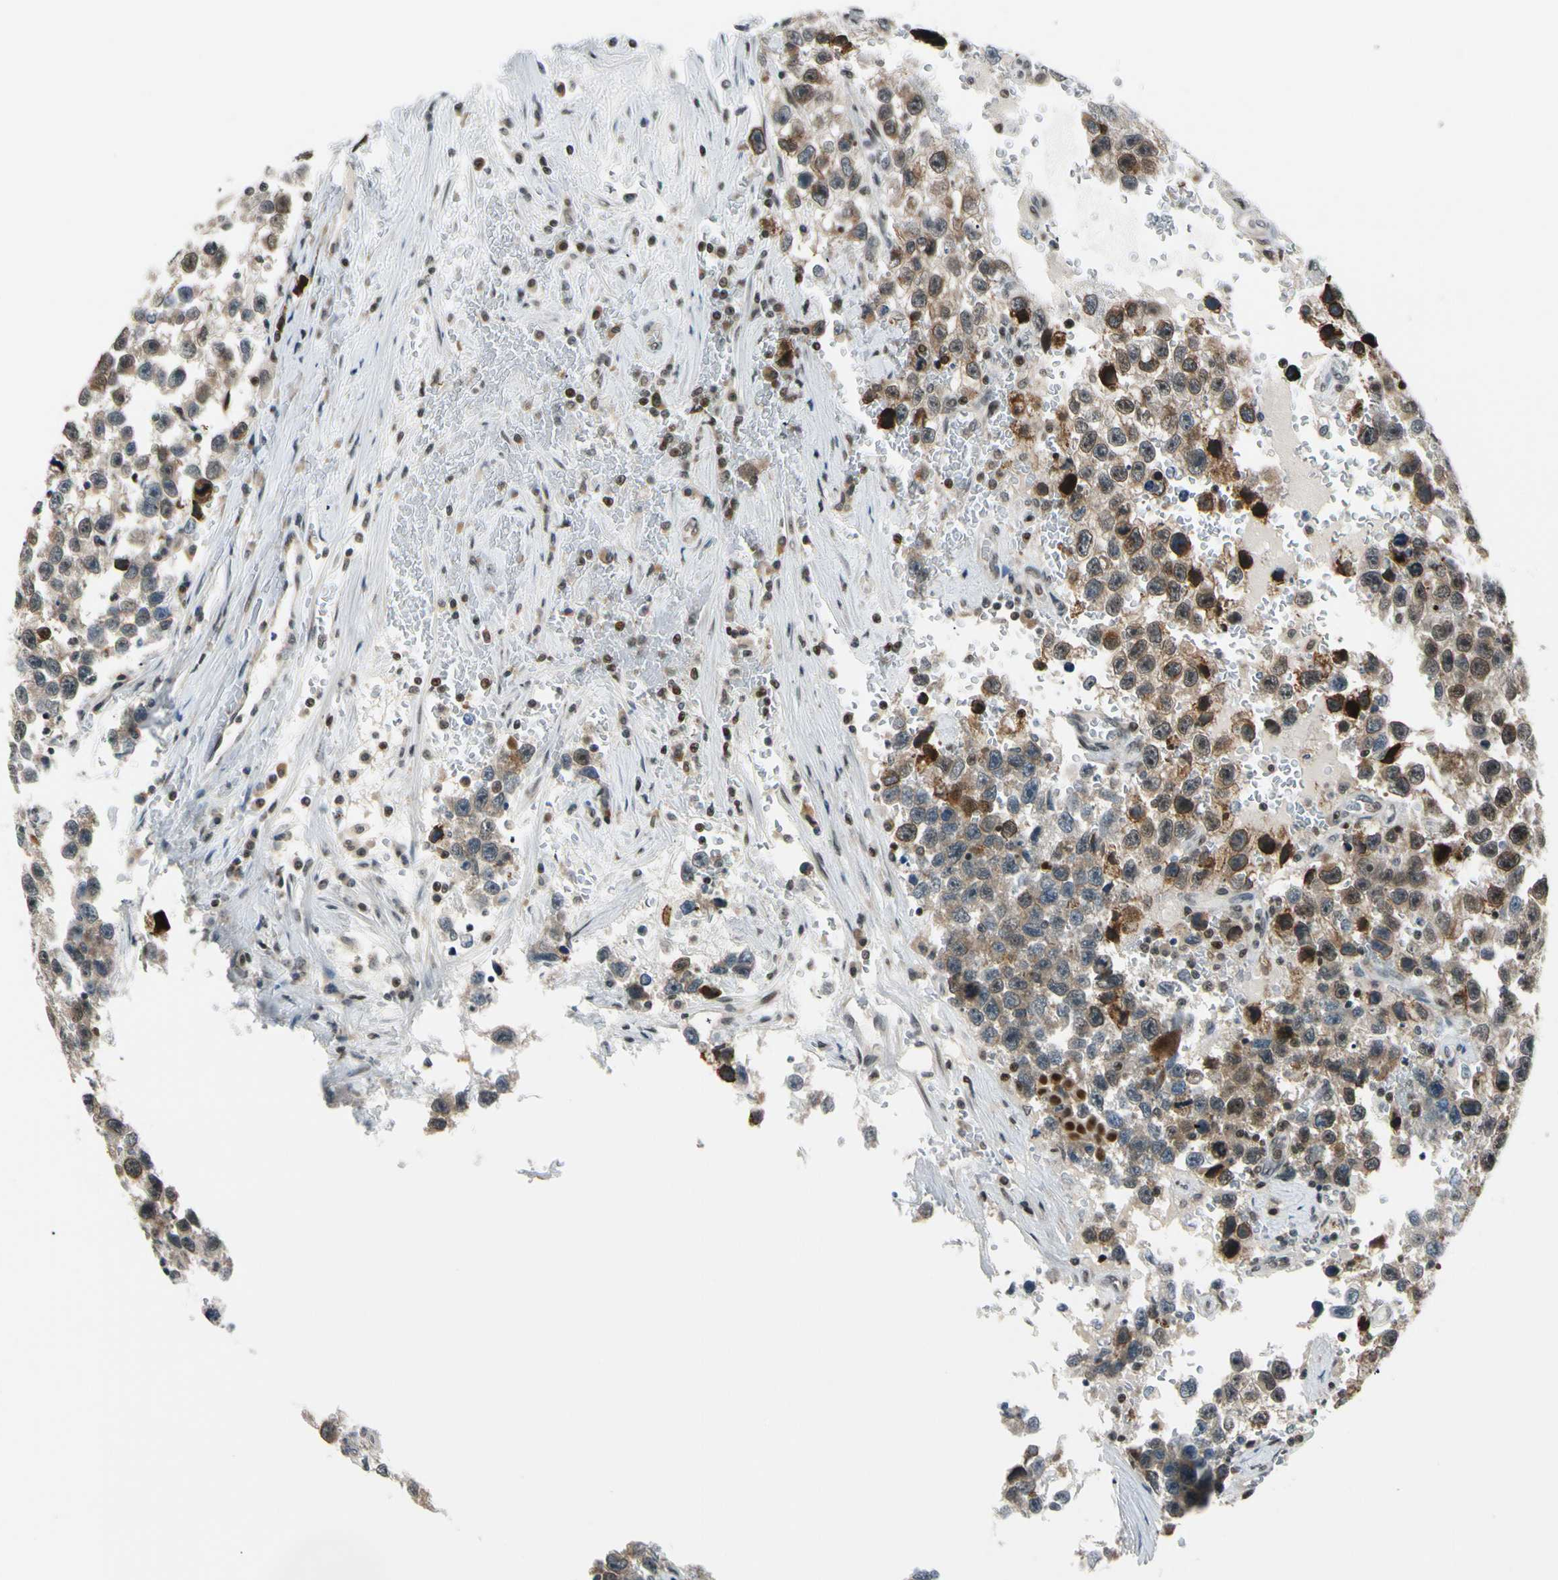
{"staining": {"intensity": "strong", "quantity": ">75%", "location": "cytoplasmic/membranous,nuclear"}, "tissue": "testis cancer", "cell_type": "Tumor cells", "image_type": "cancer", "snomed": [{"axis": "morphology", "description": "Seminoma, NOS"}, {"axis": "topography", "description": "Testis"}], "caption": "This is a photomicrograph of immunohistochemistry (IHC) staining of testis cancer, which shows strong staining in the cytoplasmic/membranous and nuclear of tumor cells.", "gene": "DAXX", "patient": {"sex": "male", "age": 33}}